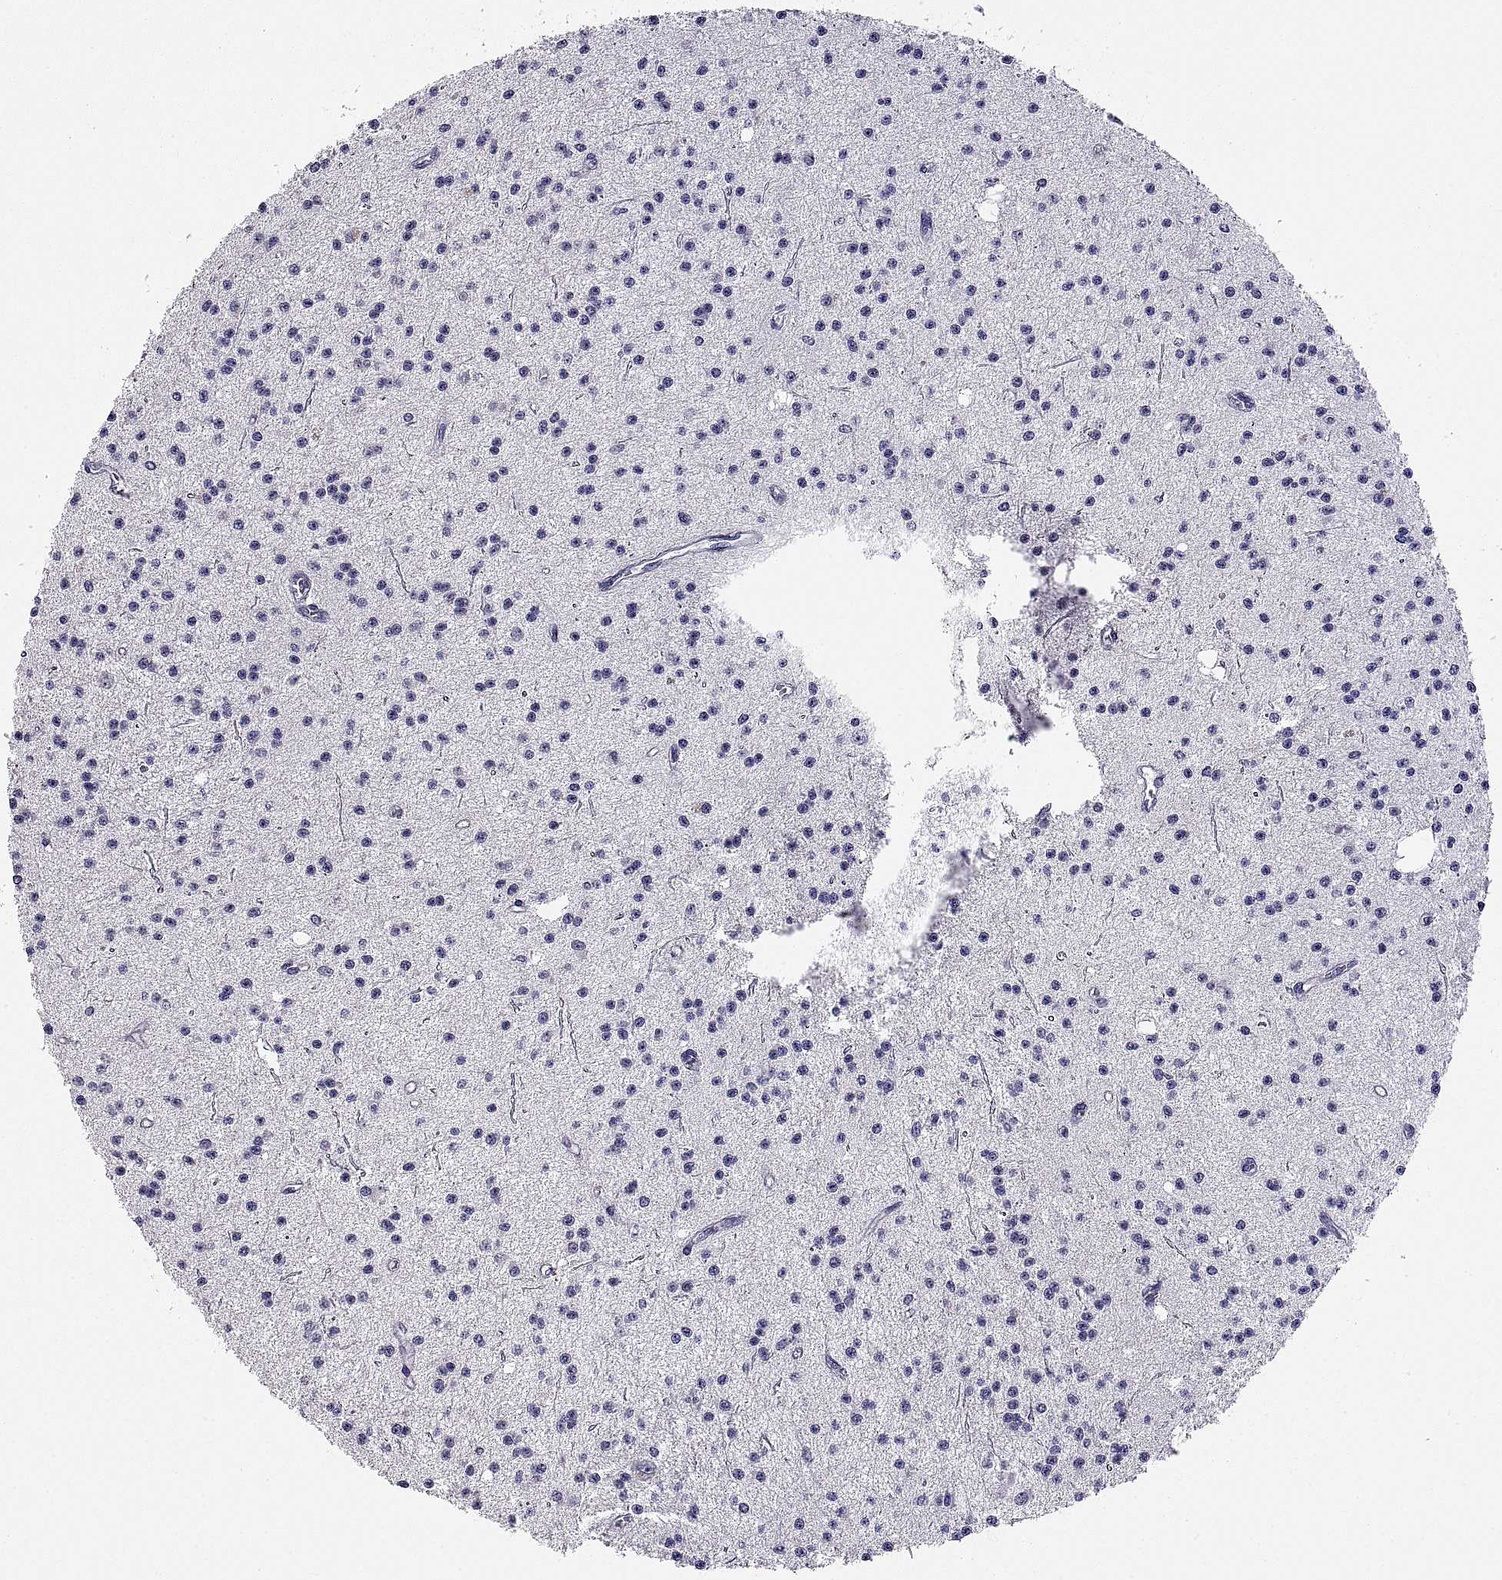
{"staining": {"intensity": "negative", "quantity": "none", "location": "none"}, "tissue": "glioma", "cell_type": "Tumor cells", "image_type": "cancer", "snomed": [{"axis": "morphology", "description": "Glioma, malignant, Low grade"}, {"axis": "topography", "description": "Brain"}], "caption": "IHC of glioma reveals no staining in tumor cells.", "gene": "MS4A1", "patient": {"sex": "male", "age": 27}}